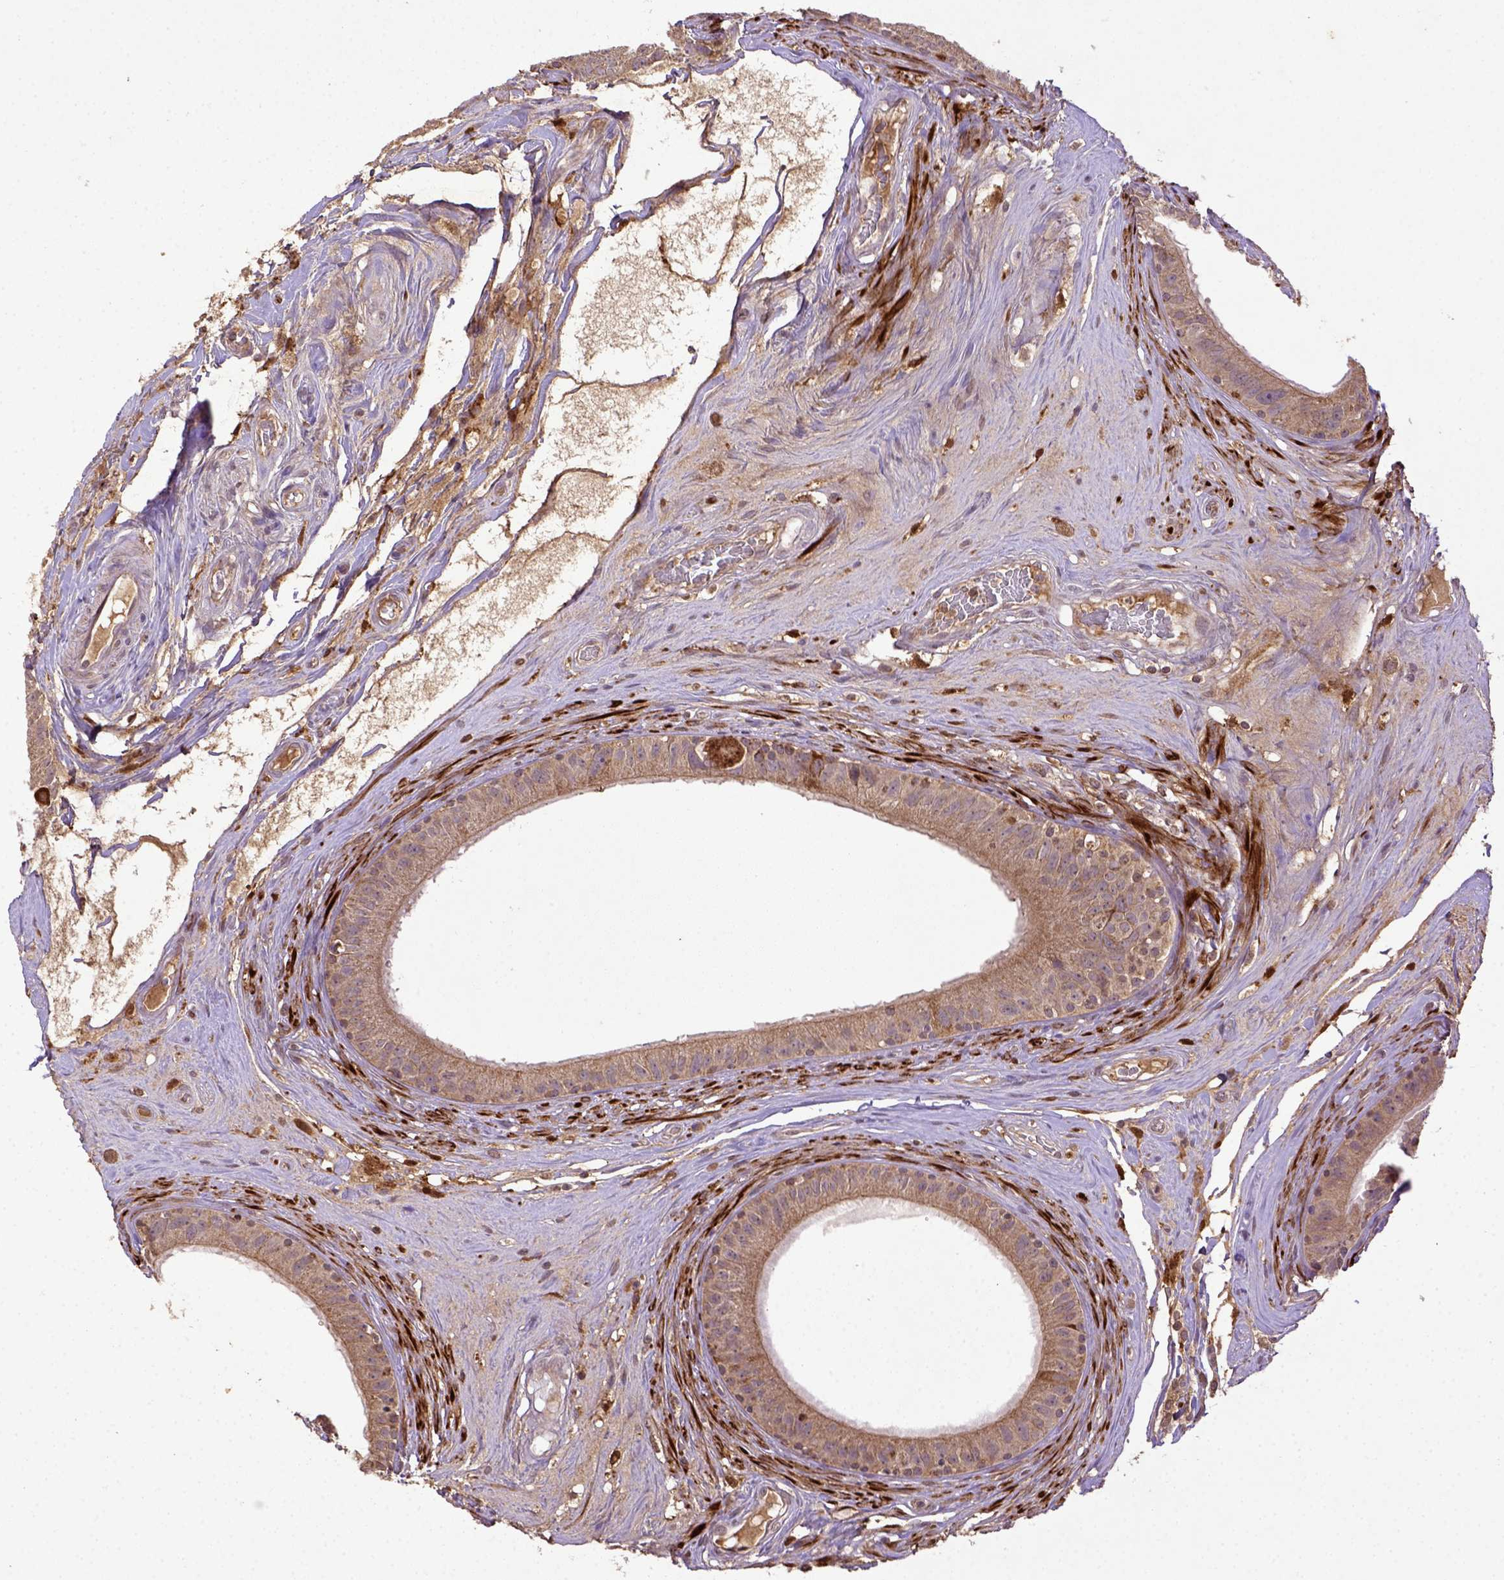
{"staining": {"intensity": "moderate", "quantity": ">75%", "location": "cytoplasmic/membranous"}, "tissue": "epididymis", "cell_type": "Glandular cells", "image_type": "normal", "snomed": [{"axis": "morphology", "description": "Normal tissue, NOS"}, {"axis": "topography", "description": "Epididymis"}], "caption": "Protein staining of unremarkable epididymis exhibits moderate cytoplasmic/membranous positivity in about >75% of glandular cells. Using DAB (3,3'-diaminobenzidine) (brown) and hematoxylin (blue) stains, captured at high magnification using brightfield microscopy.", "gene": "MT", "patient": {"sex": "male", "age": 59}}